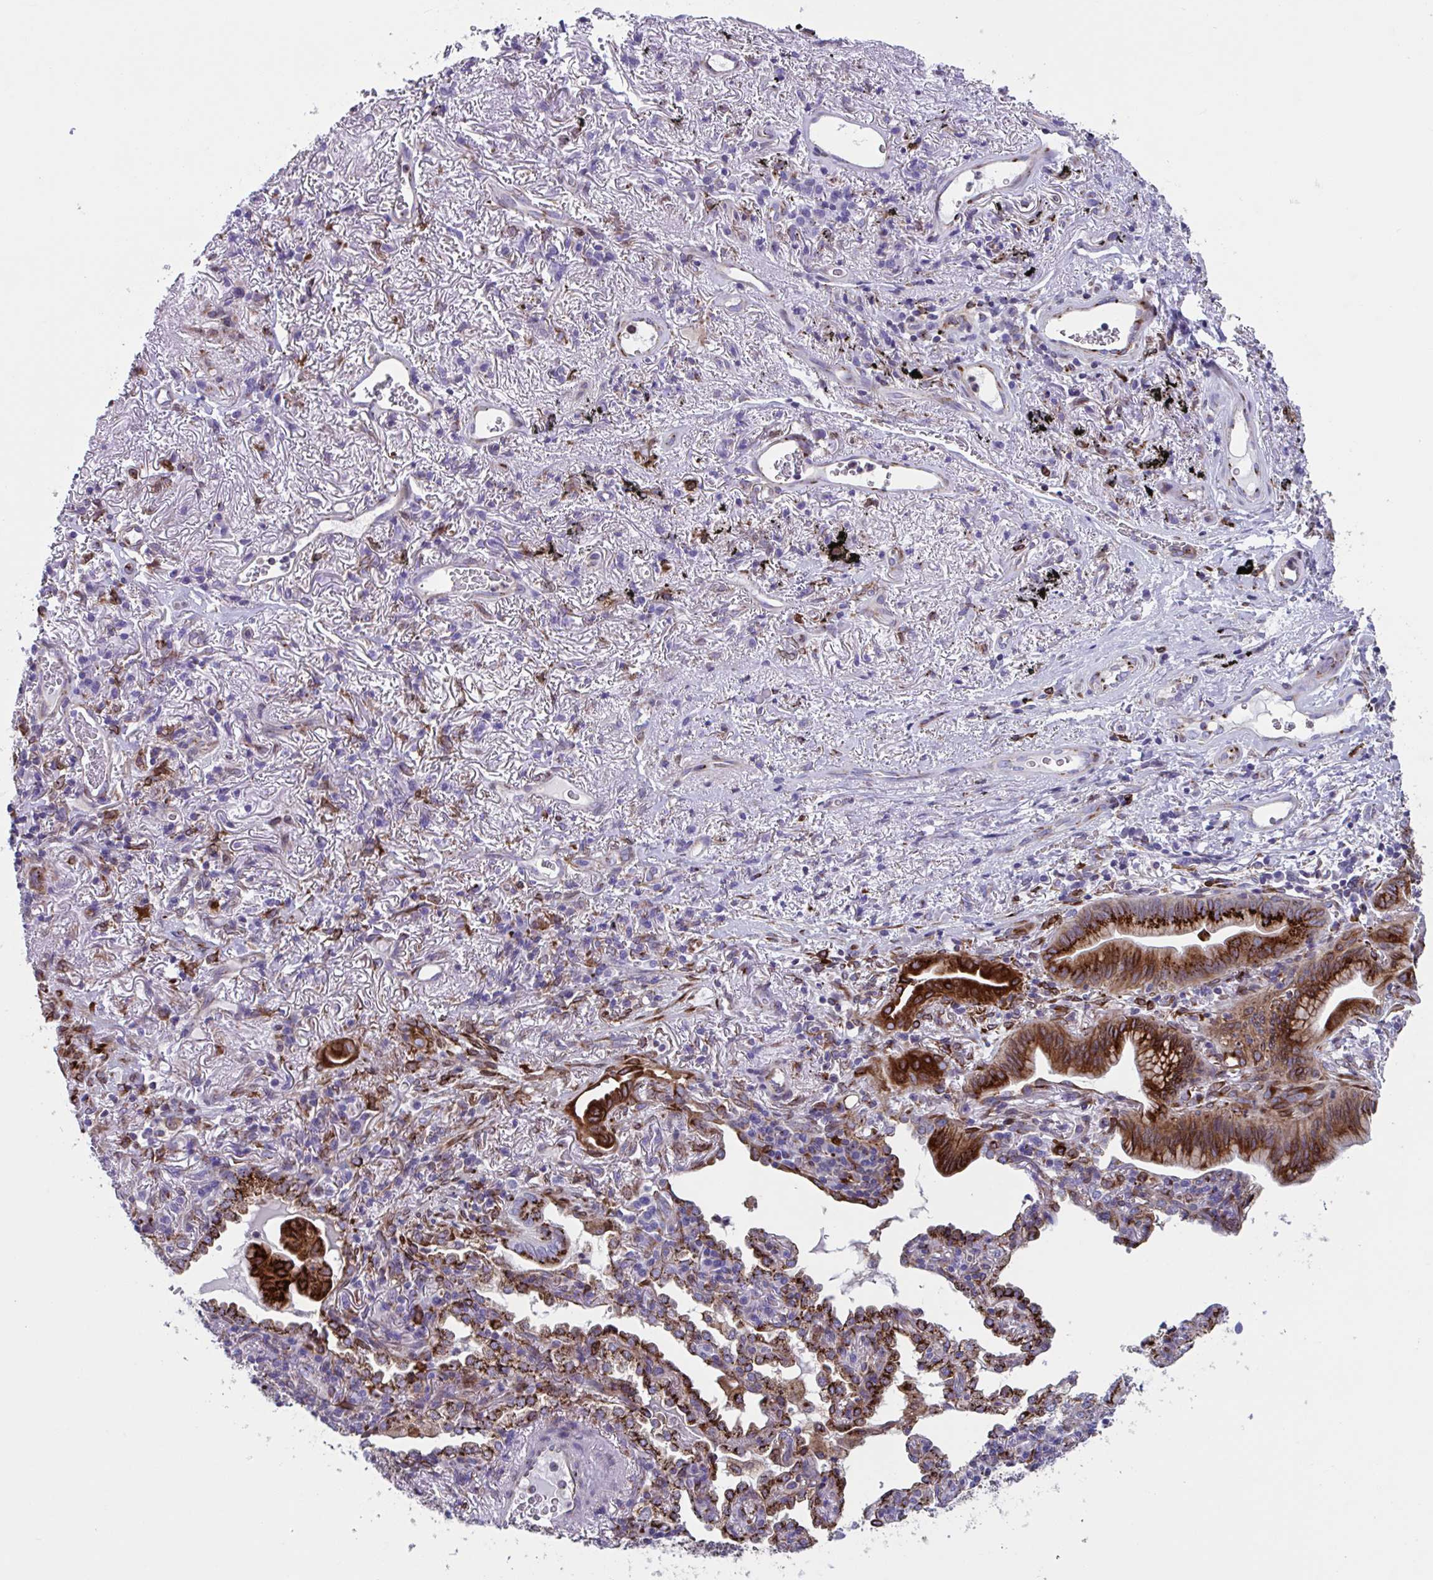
{"staining": {"intensity": "strong", "quantity": ">75%", "location": "cytoplasmic/membranous"}, "tissue": "lung cancer", "cell_type": "Tumor cells", "image_type": "cancer", "snomed": [{"axis": "morphology", "description": "Adenocarcinoma, NOS"}, {"axis": "topography", "description": "Lung"}], "caption": "Human lung cancer (adenocarcinoma) stained for a protein (brown) demonstrates strong cytoplasmic/membranous positive positivity in approximately >75% of tumor cells.", "gene": "RFK", "patient": {"sex": "male", "age": 77}}